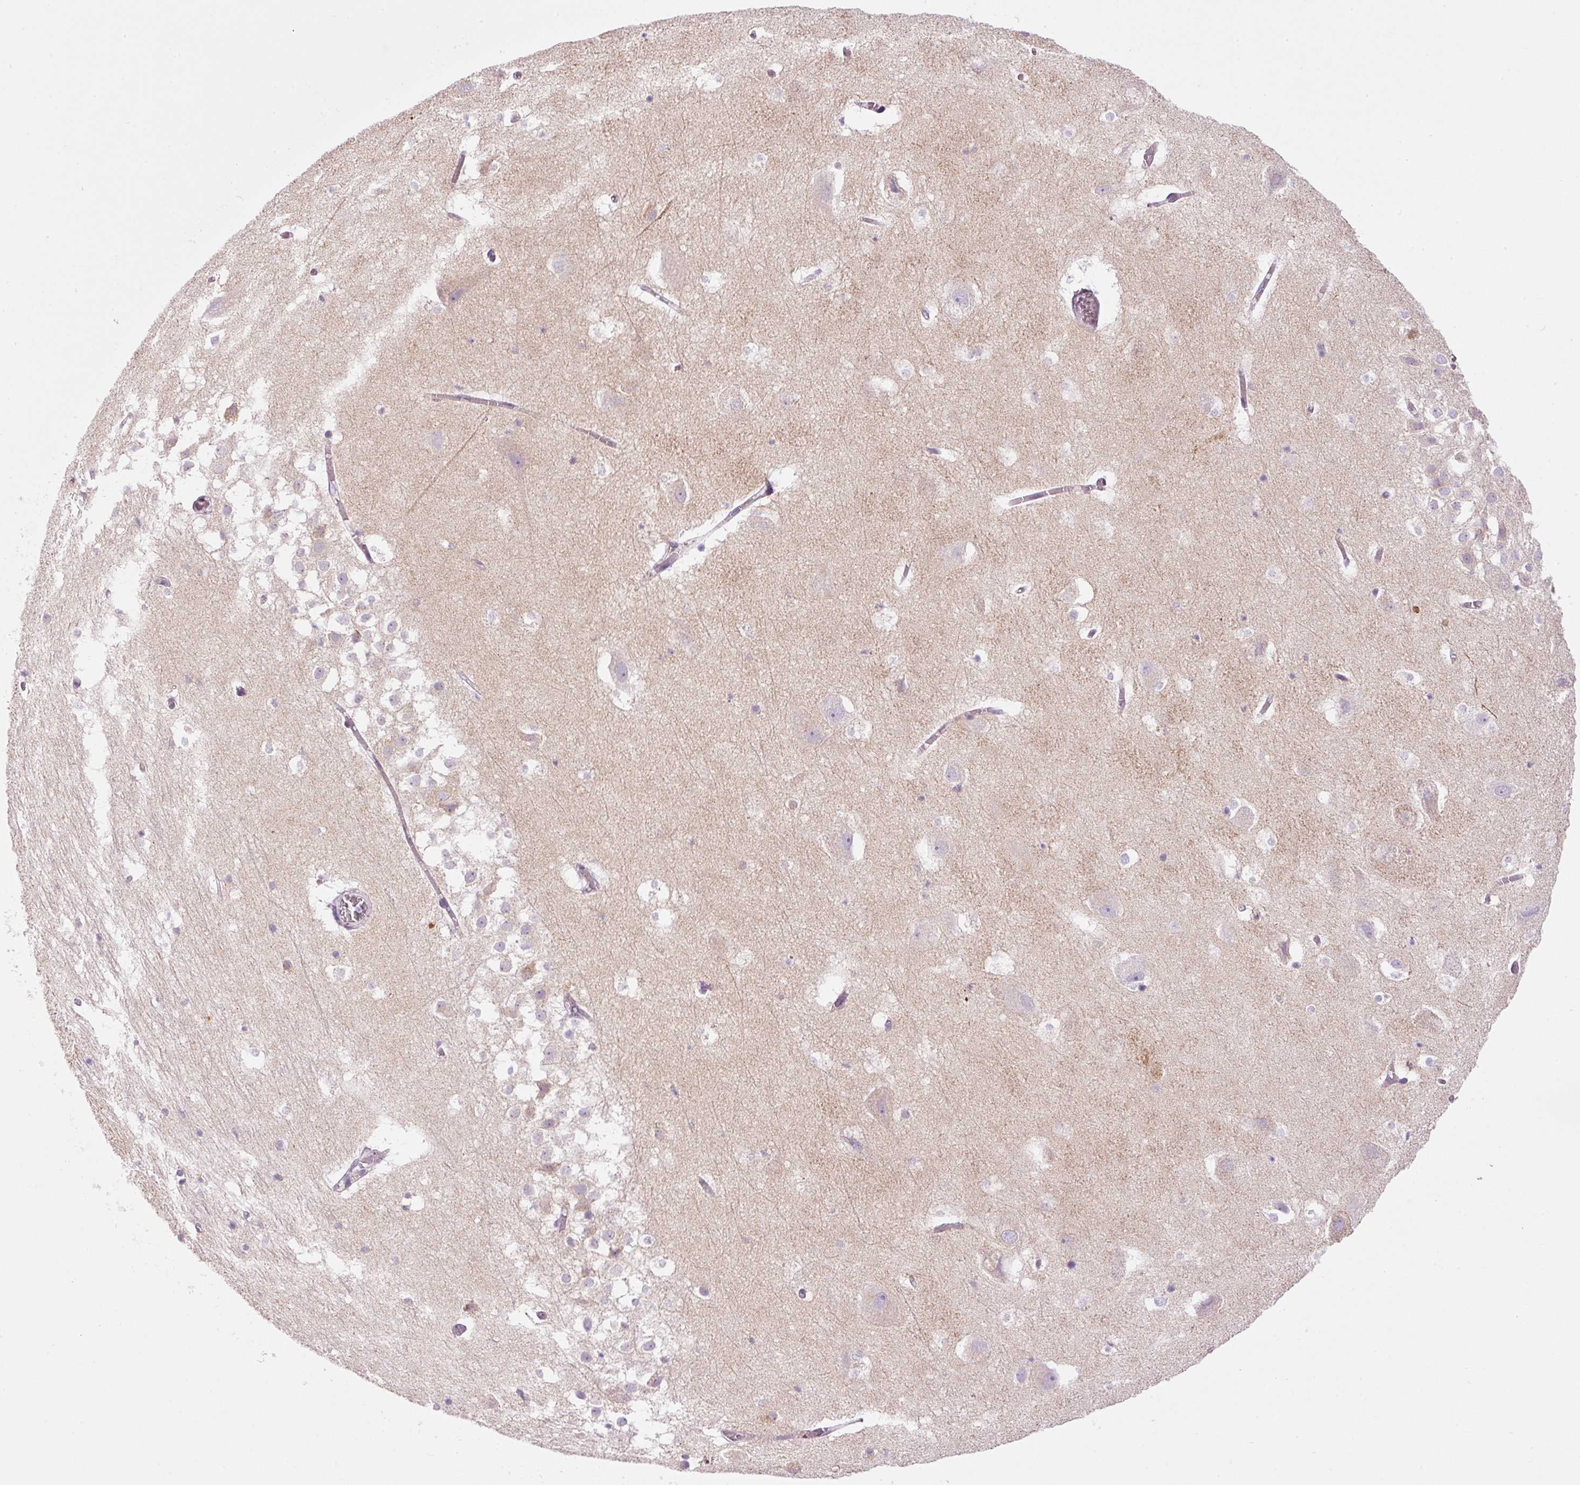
{"staining": {"intensity": "negative", "quantity": "none", "location": "none"}, "tissue": "hippocampus", "cell_type": "Glial cells", "image_type": "normal", "snomed": [{"axis": "morphology", "description": "Normal tissue, NOS"}, {"axis": "topography", "description": "Hippocampus"}], "caption": "Human hippocampus stained for a protein using immunohistochemistry shows no expression in glial cells.", "gene": "CARD16", "patient": {"sex": "female", "age": 52}}